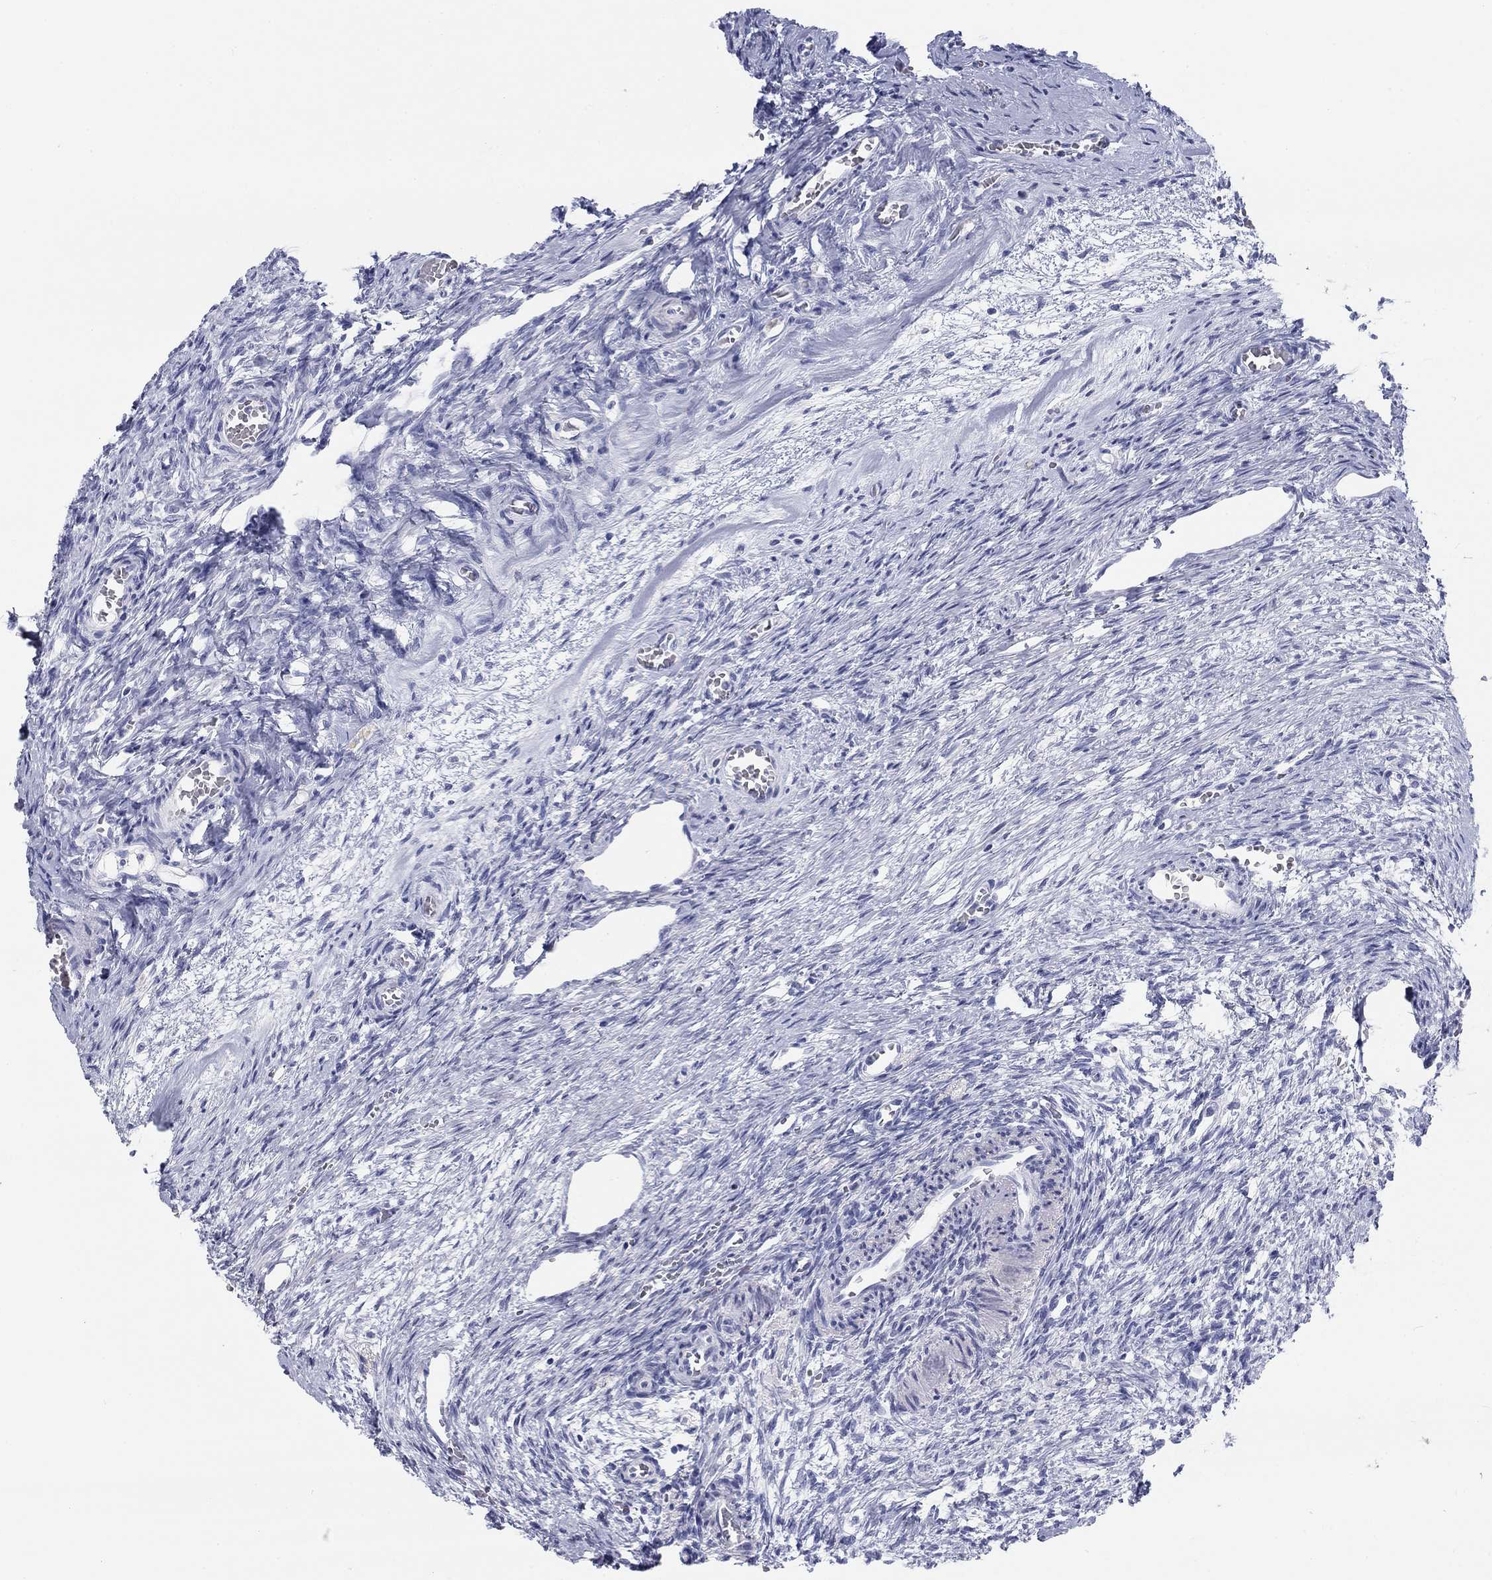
{"staining": {"intensity": "negative", "quantity": "none", "location": "none"}, "tissue": "ovary", "cell_type": "Follicle cells", "image_type": "normal", "snomed": [{"axis": "morphology", "description": "Normal tissue, NOS"}, {"axis": "topography", "description": "Ovary"}], "caption": "This is an immunohistochemistry (IHC) histopathology image of unremarkable ovary. There is no positivity in follicle cells.", "gene": "CALB1", "patient": {"sex": "female", "age": 39}}